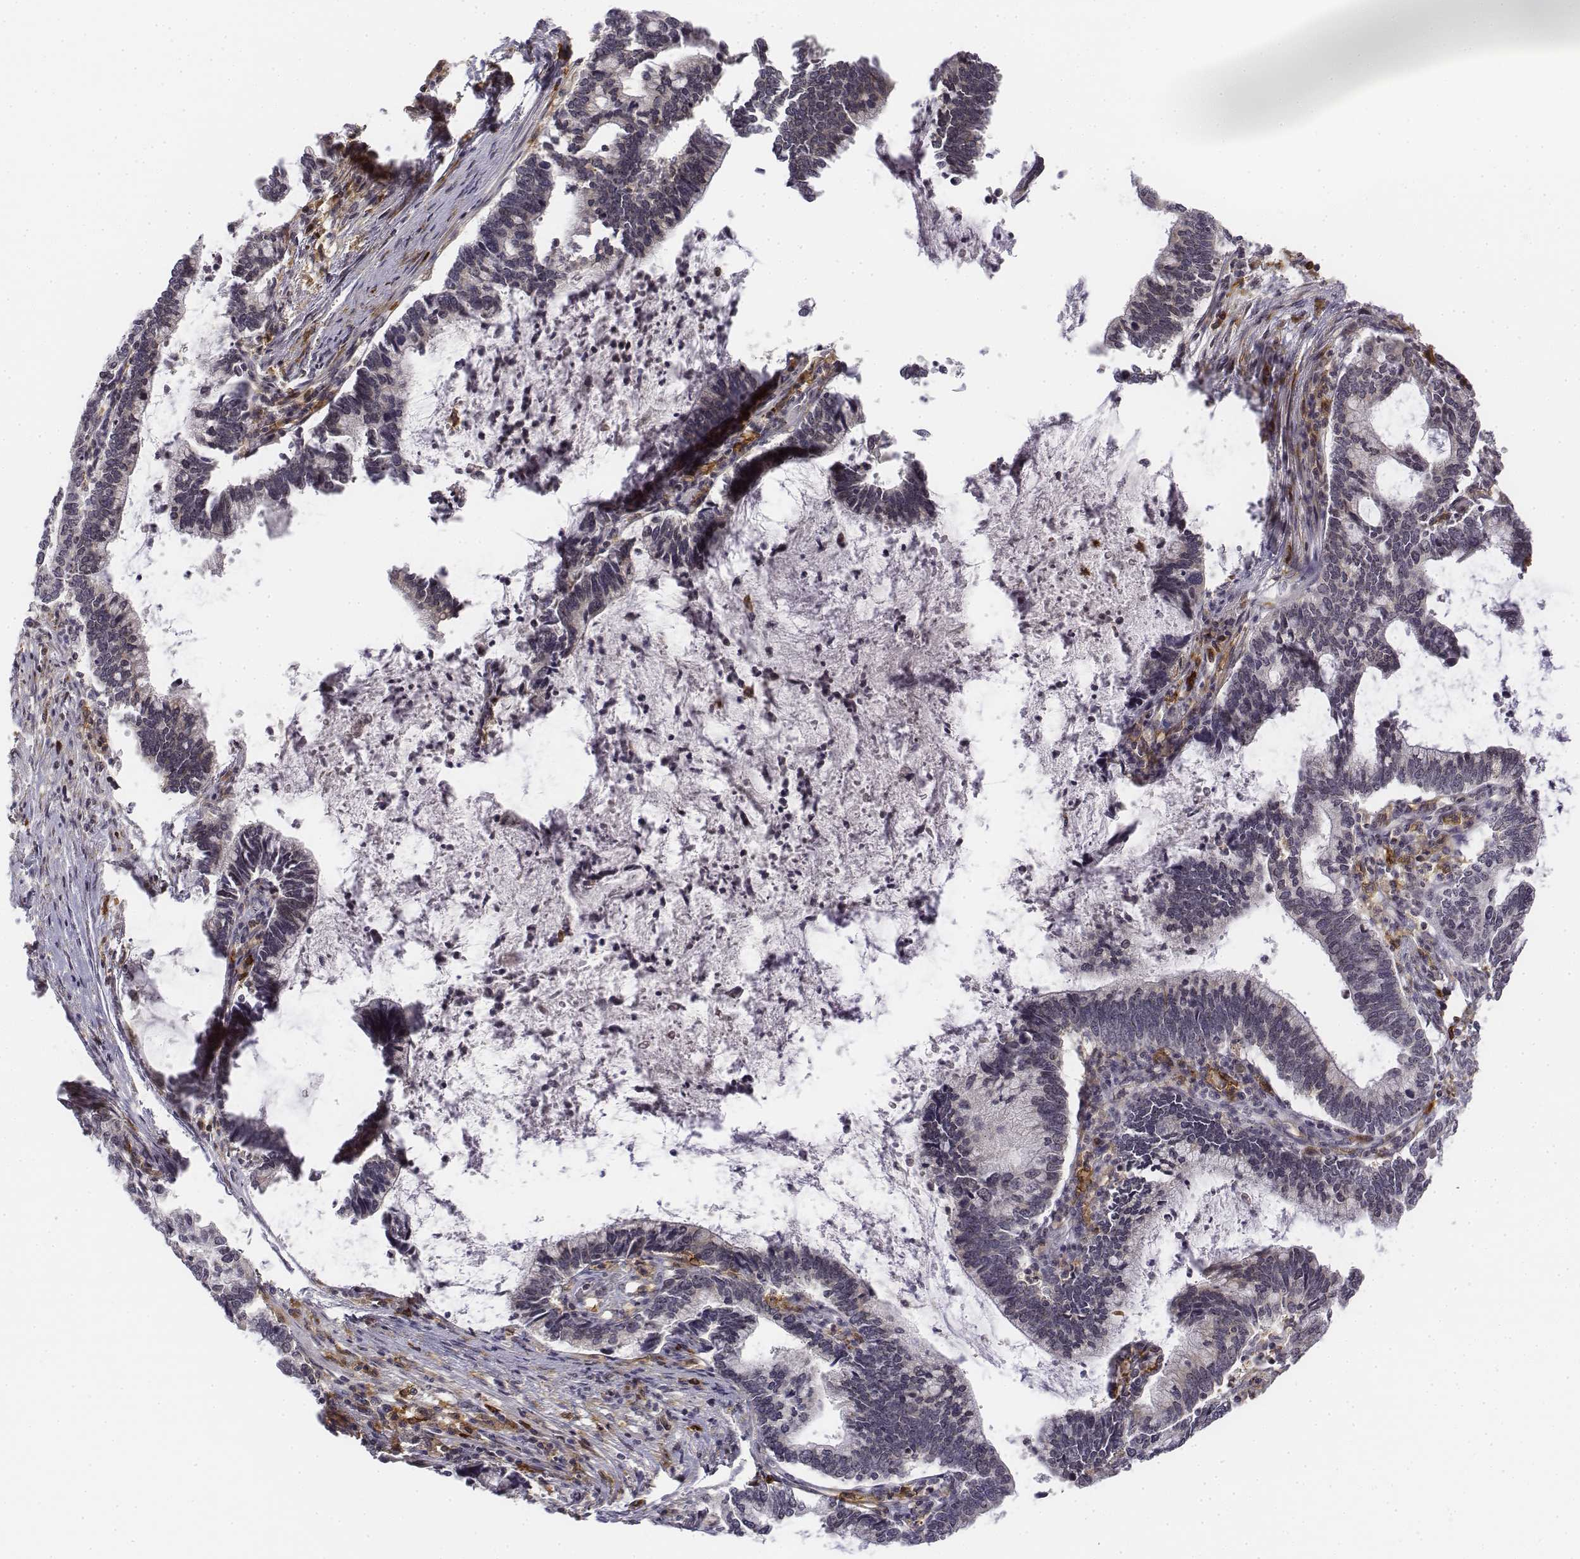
{"staining": {"intensity": "negative", "quantity": "none", "location": "none"}, "tissue": "cervical cancer", "cell_type": "Tumor cells", "image_type": "cancer", "snomed": [{"axis": "morphology", "description": "Adenocarcinoma, NOS"}, {"axis": "topography", "description": "Cervix"}], "caption": "Image shows no protein expression in tumor cells of cervical cancer (adenocarcinoma) tissue.", "gene": "CD14", "patient": {"sex": "female", "age": 42}}